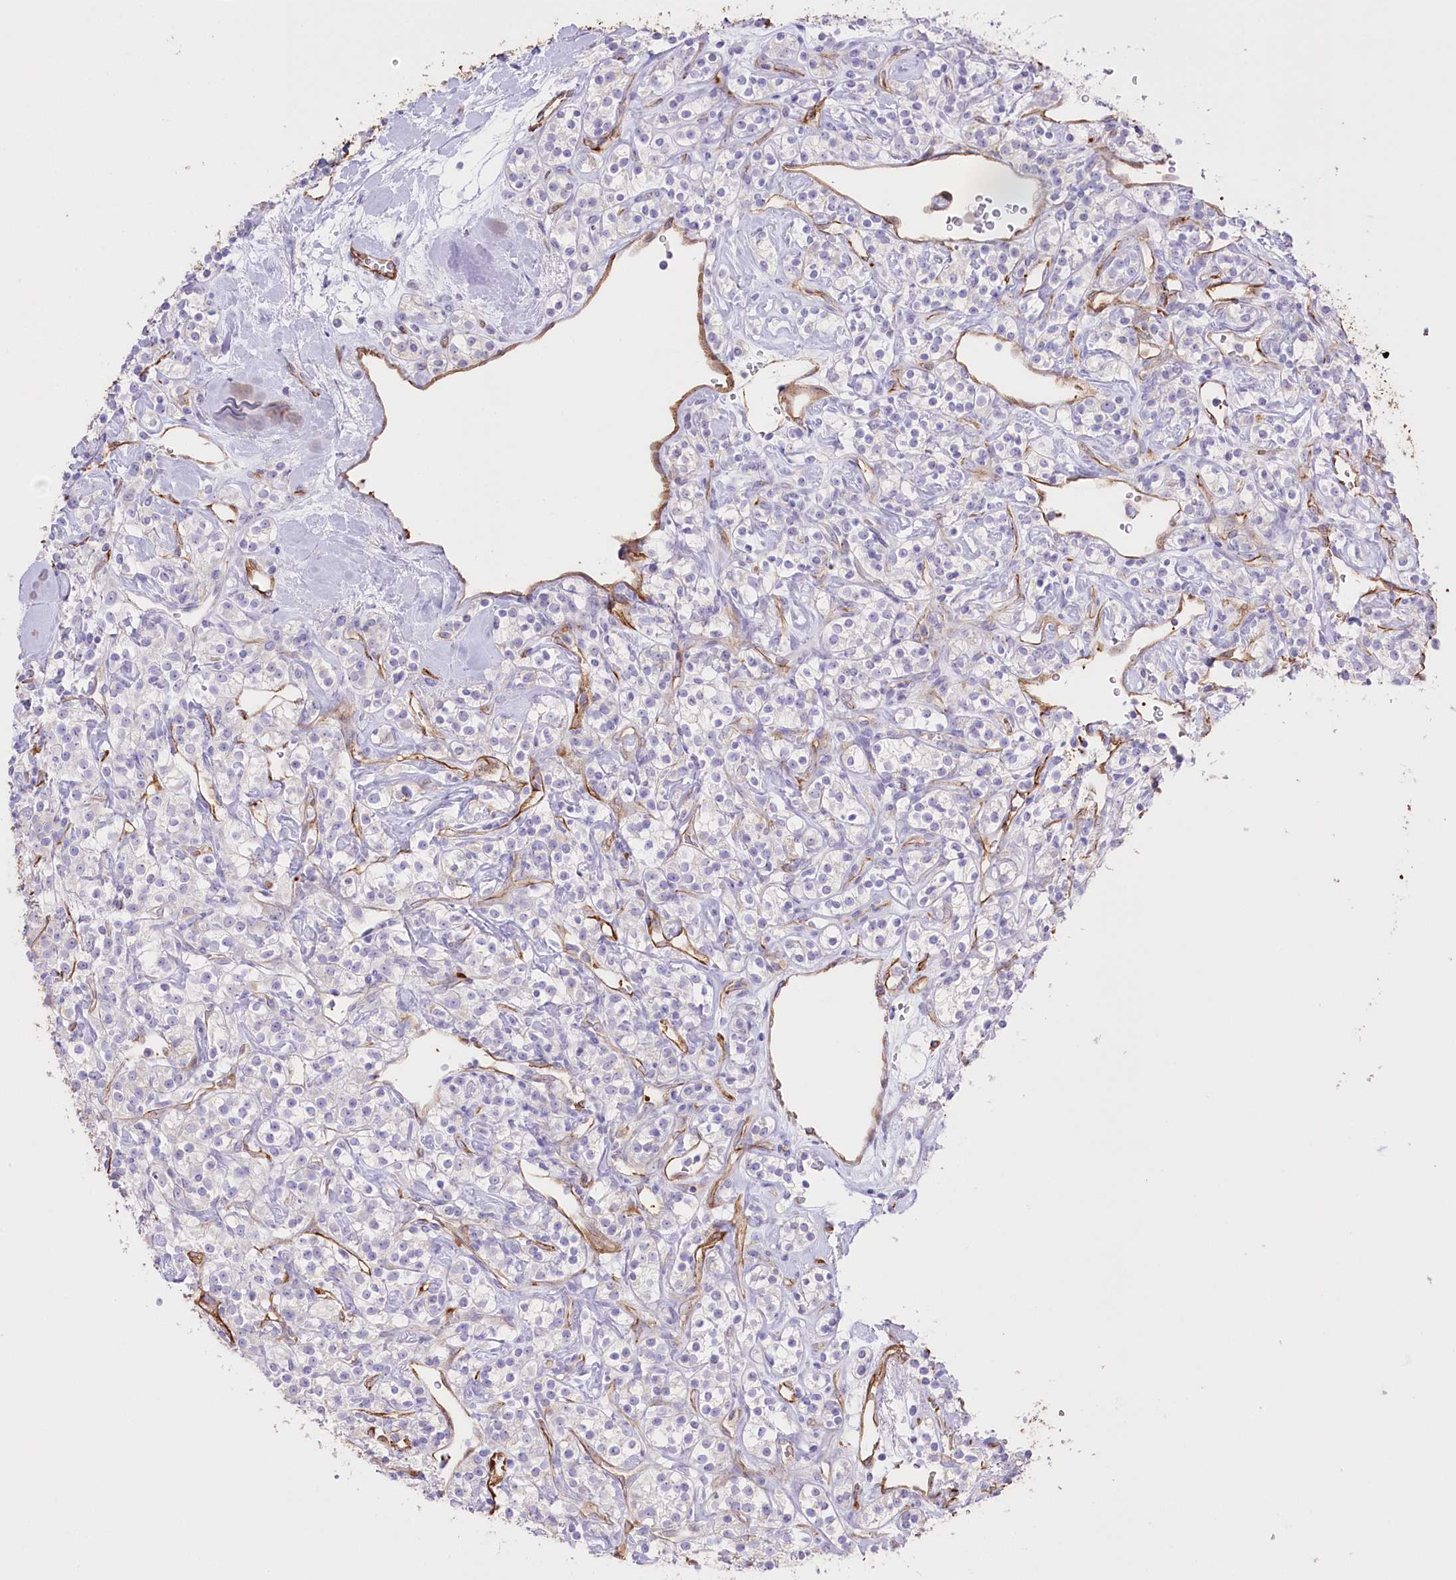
{"staining": {"intensity": "negative", "quantity": "none", "location": "none"}, "tissue": "renal cancer", "cell_type": "Tumor cells", "image_type": "cancer", "snomed": [{"axis": "morphology", "description": "Adenocarcinoma, NOS"}, {"axis": "topography", "description": "Kidney"}], "caption": "This is an IHC photomicrograph of renal adenocarcinoma. There is no staining in tumor cells.", "gene": "SLC39A10", "patient": {"sex": "male", "age": 77}}